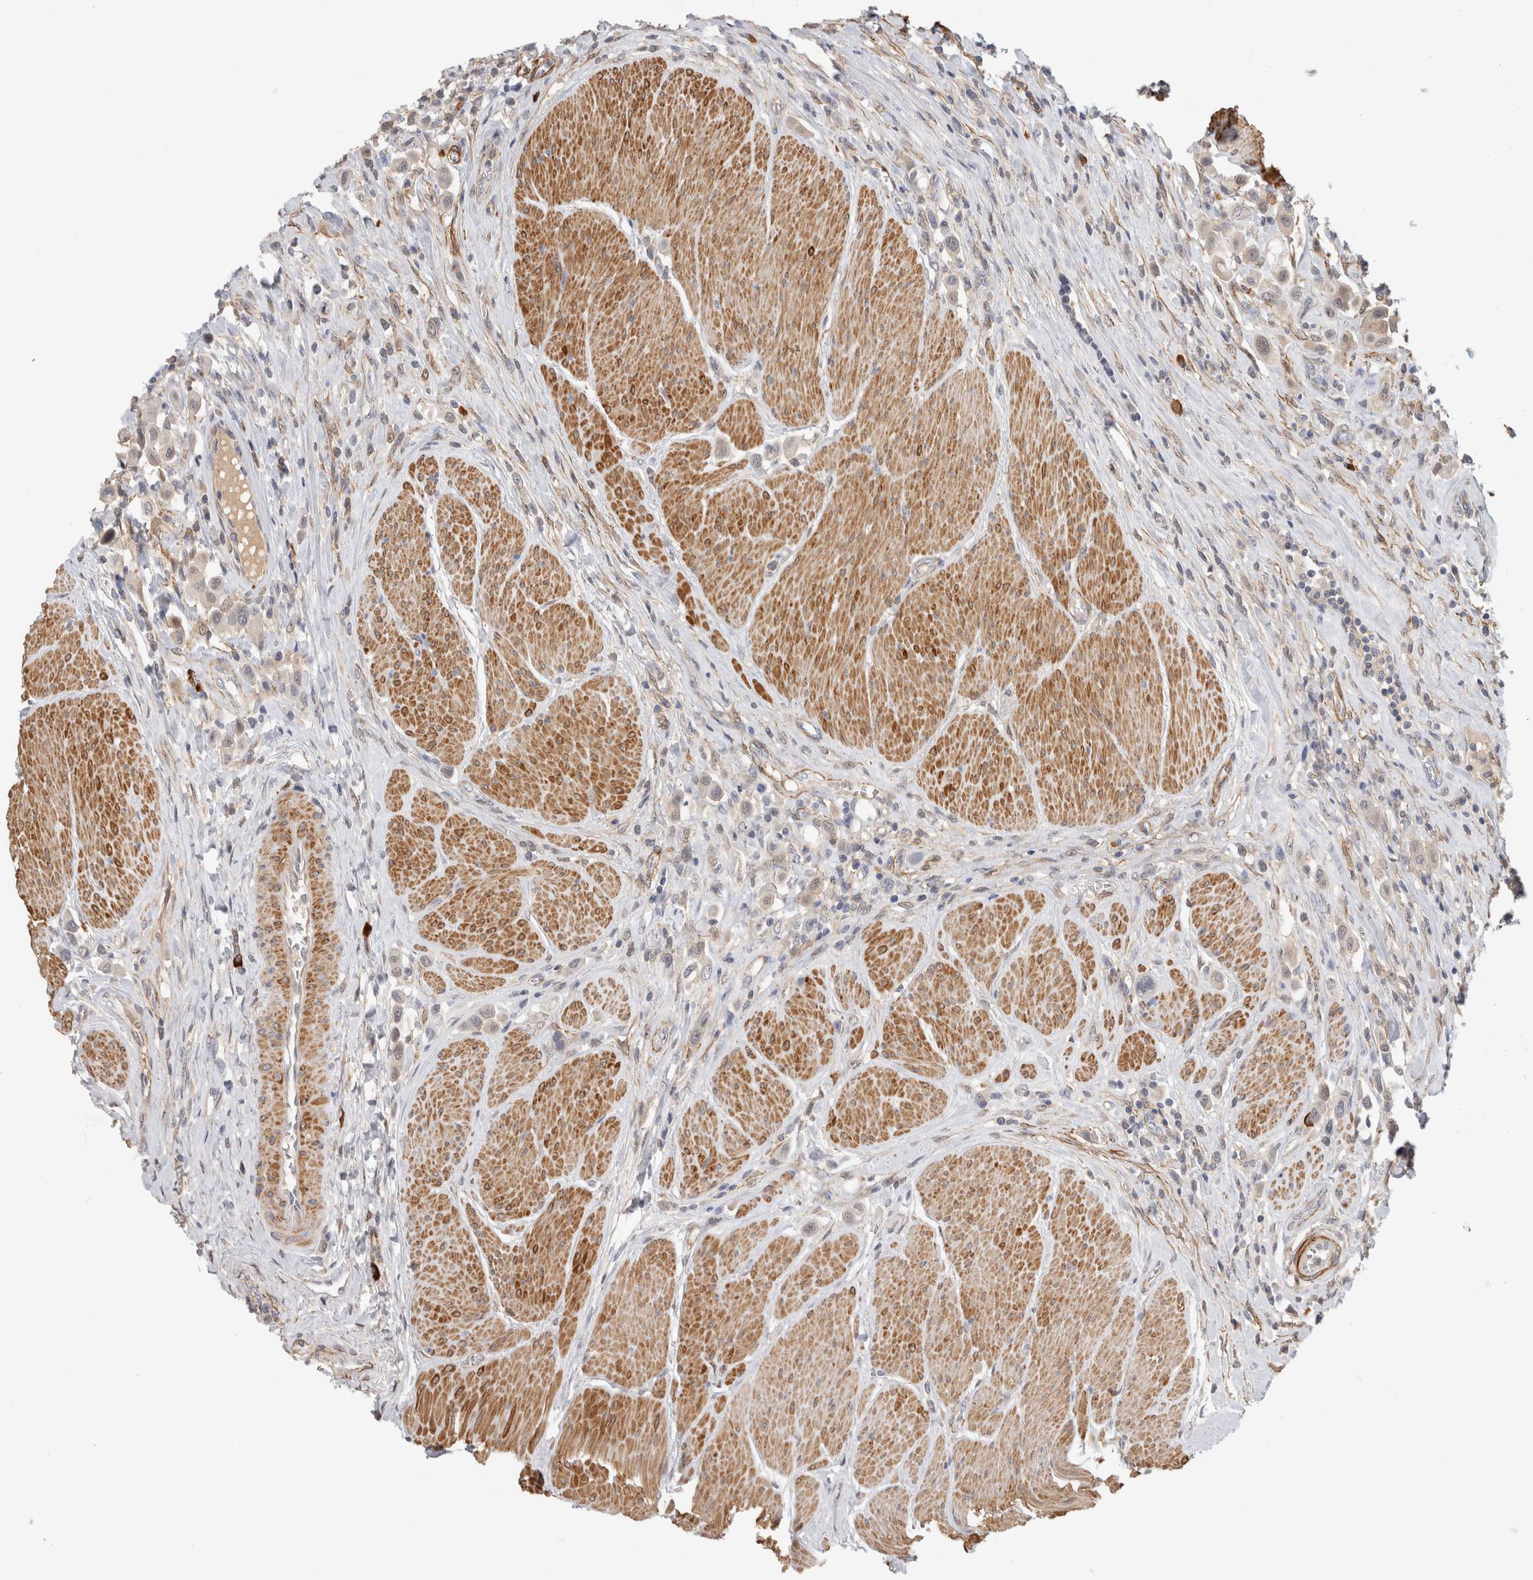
{"staining": {"intensity": "negative", "quantity": "none", "location": "none"}, "tissue": "urothelial cancer", "cell_type": "Tumor cells", "image_type": "cancer", "snomed": [{"axis": "morphology", "description": "Urothelial carcinoma, High grade"}, {"axis": "topography", "description": "Urinary bladder"}], "caption": "This is a image of immunohistochemistry staining of urothelial cancer, which shows no positivity in tumor cells.", "gene": "PGM1", "patient": {"sex": "male", "age": 50}}